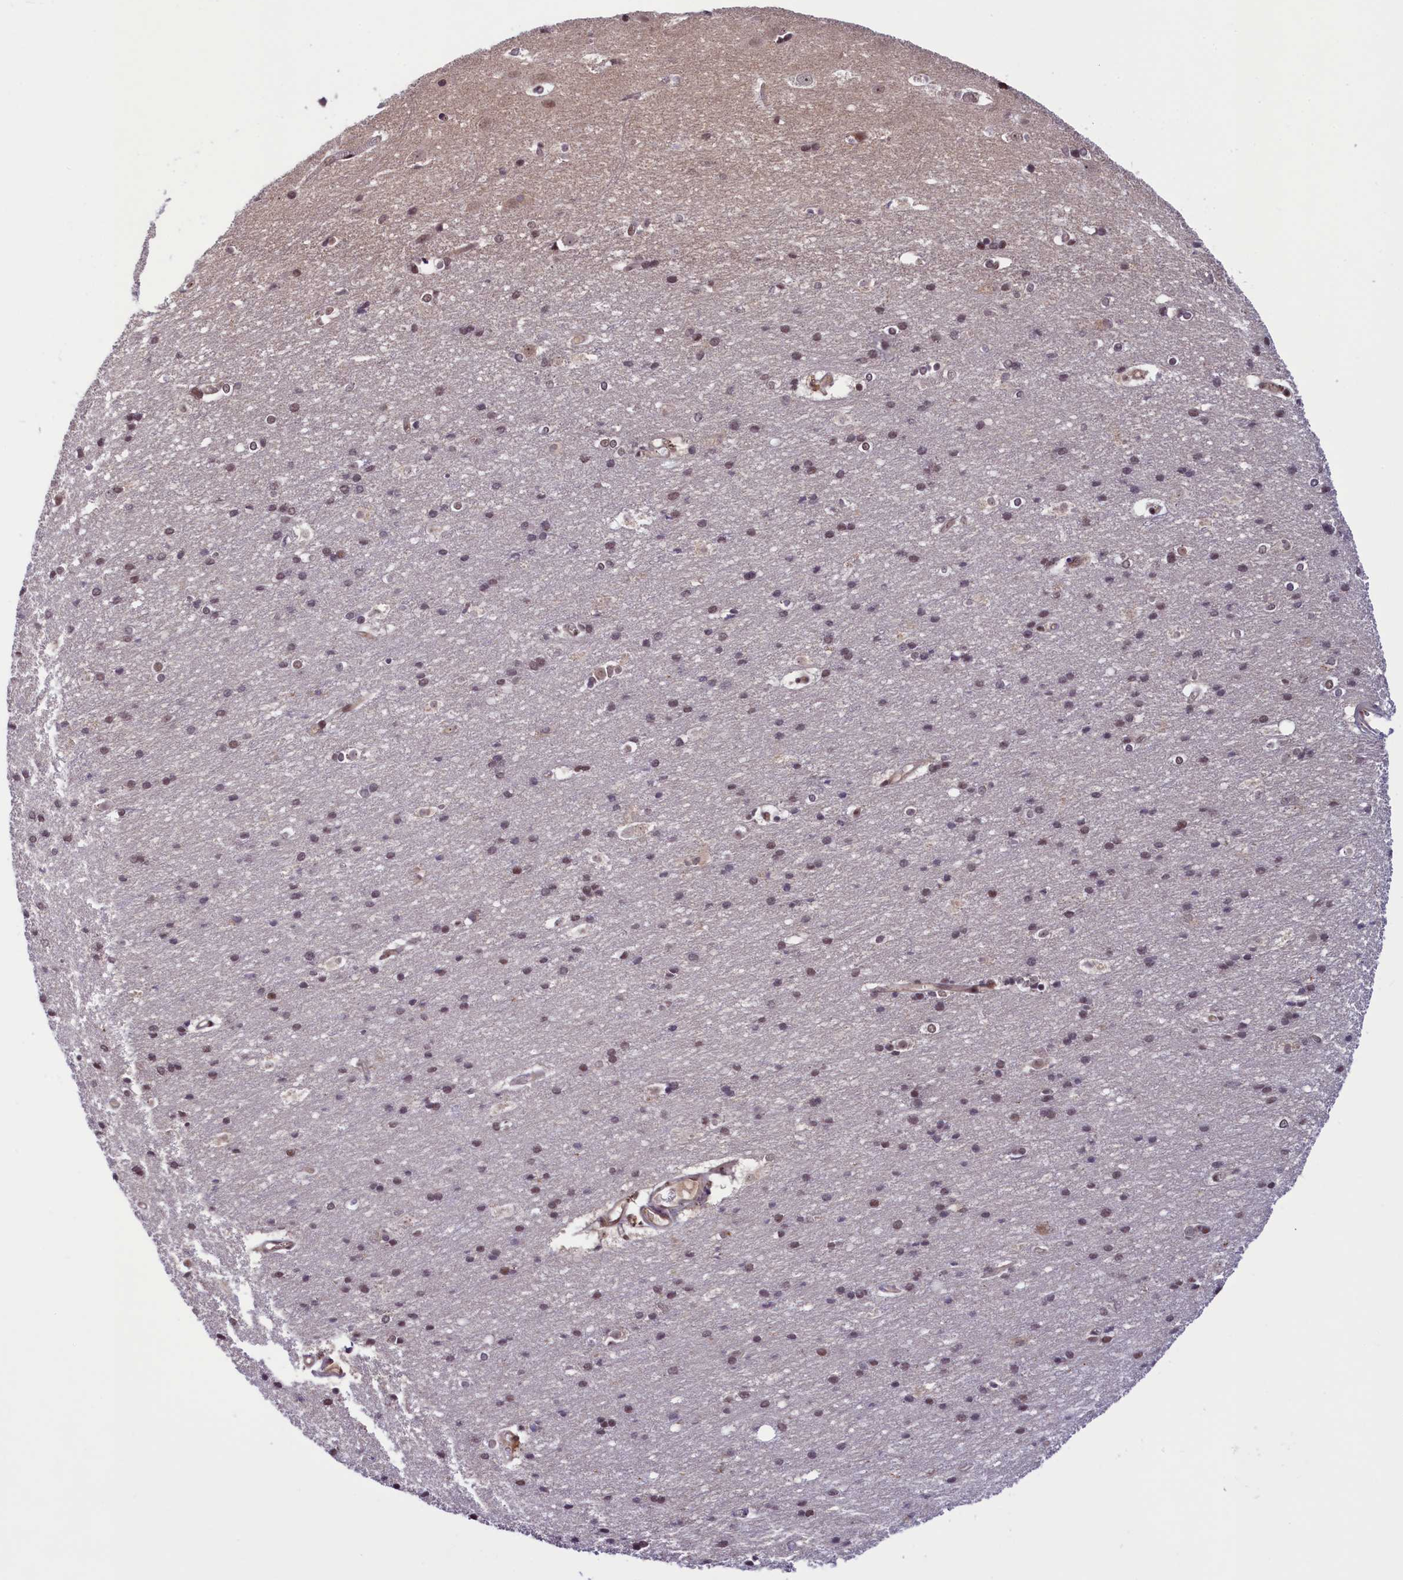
{"staining": {"intensity": "moderate", "quantity": "<25%", "location": "nuclear"}, "tissue": "cerebral cortex", "cell_type": "Endothelial cells", "image_type": "normal", "snomed": [{"axis": "morphology", "description": "Normal tissue, NOS"}, {"axis": "topography", "description": "Cerebral cortex"}], "caption": "Immunohistochemical staining of benign cerebral cortex reveals moderate nuclear protein staining in approximately <25% of endothelial cells. The staining was performed using DAB to visualize the protein expression in brown, while the nuclei were stained in blue with hematoxylin (Magnification: 20x).", "gene": "SLC7A6OS", "patient": {"sex": "male", "age": 54}}